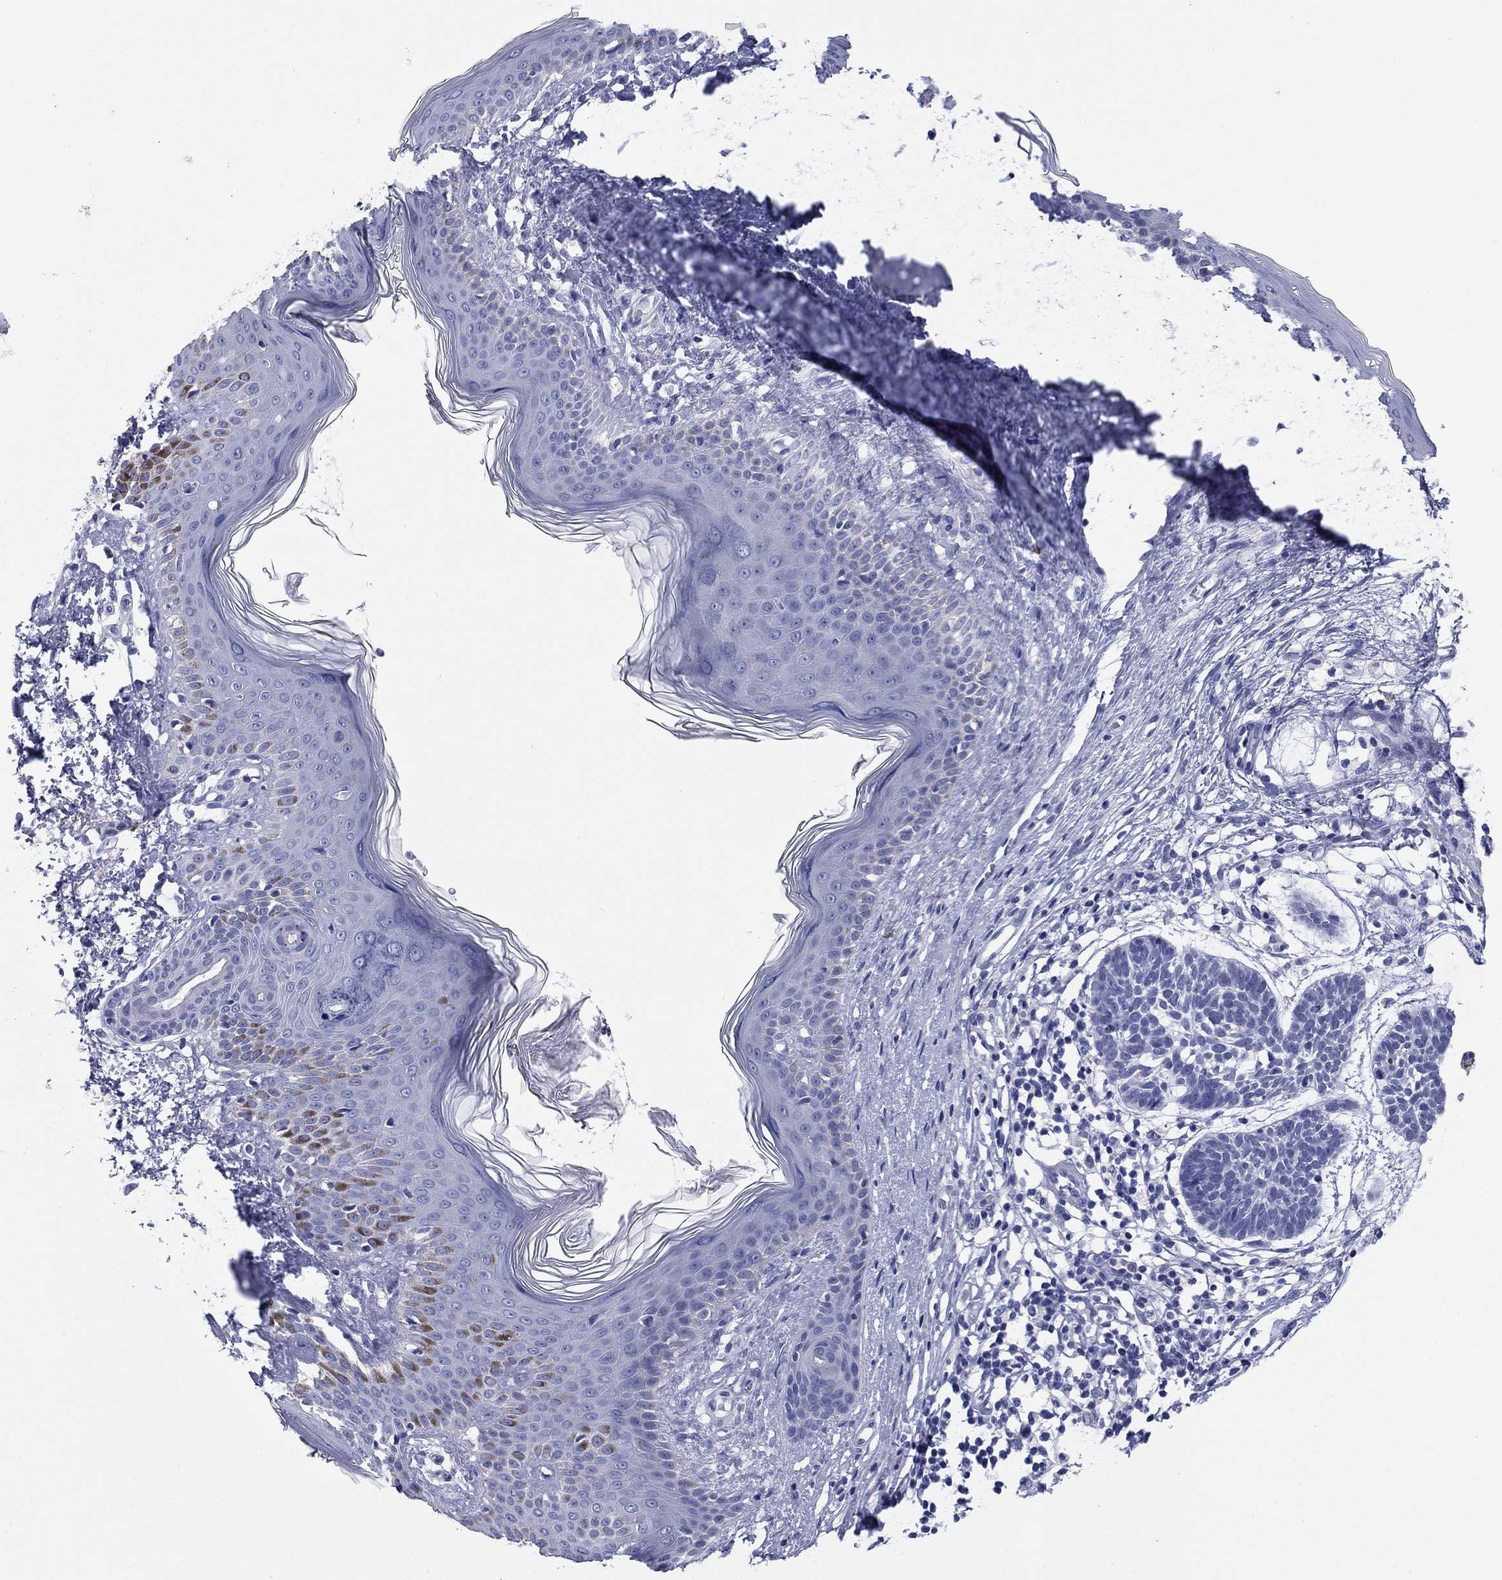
{"staining": {"intensity": "negative", "quantity": "none", "location": "none"}, "tissue": "skin cancer", "cell_type": "Tumor cells", "image_type": "cancer", "snomed": [{"axis": "morphology", "description": "Basal cell carcinoma"}, {"axis": "topography", "description": "Skin"}], "caption": "Human skin cancer (basal cell carcinoma) stained for a protein using immunohistochemistry reveals no expression in tumor cells.", "gene": "KCNH1", "patient": {"sex": "male", "age": 85}}